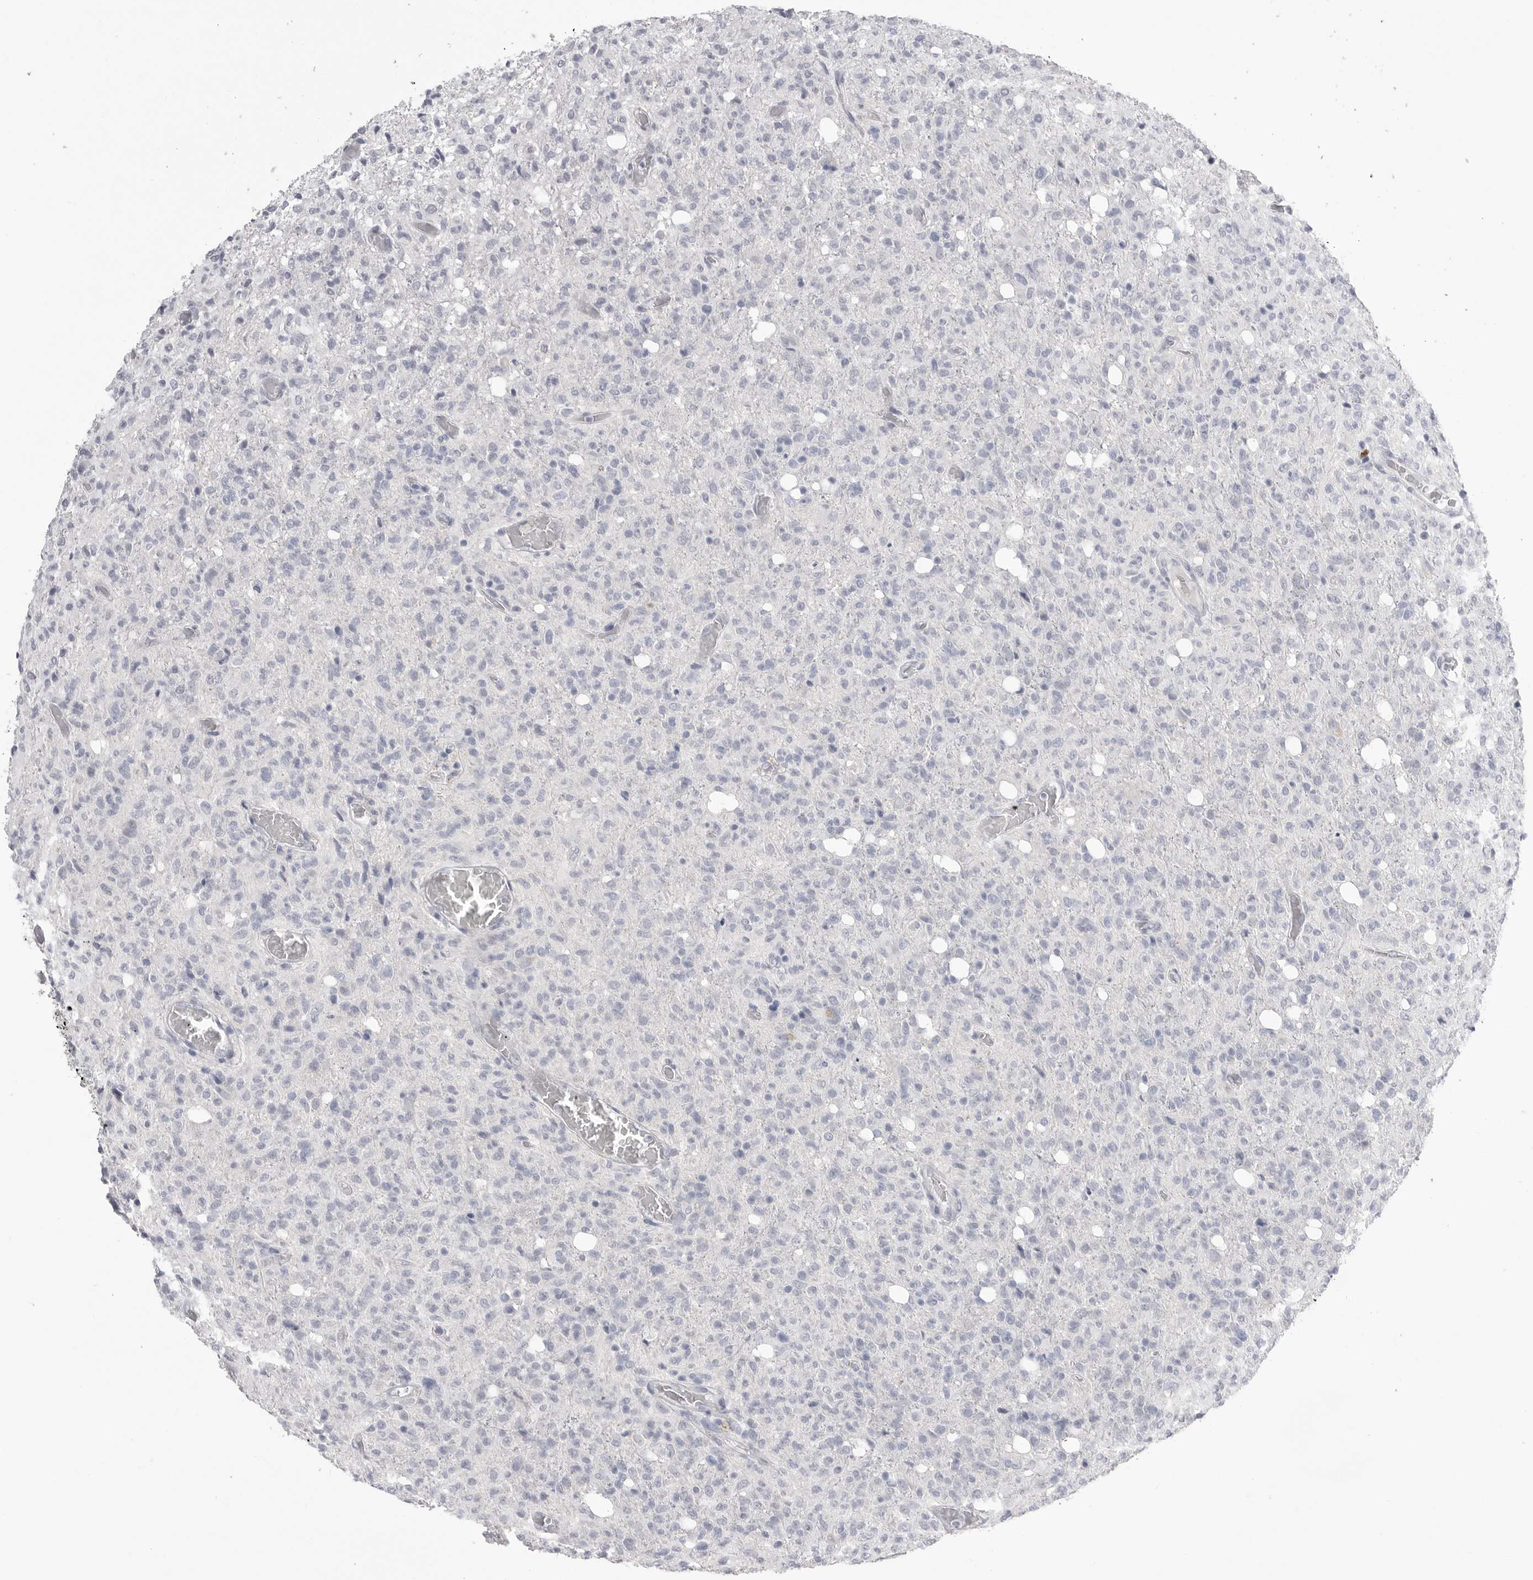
{"staining": {"intensity": "negative", "quantity": "none", "location": "none"}, "tissue": "glioma", "cell_type": "Tumor cells", "image_type": "cancer", "snomed": [{"axis": "morphology", "description": "Glioma, malignant, High grade"}, {"axis": "topography", "description": "Brain"}], "caption": "High power microscopy histopathology image of an IHC photomicrograph of glioma, revealing no significant staining in tumor cells.", "gene": "CPB1", "patient": {"sex": "female", "age": 57}}